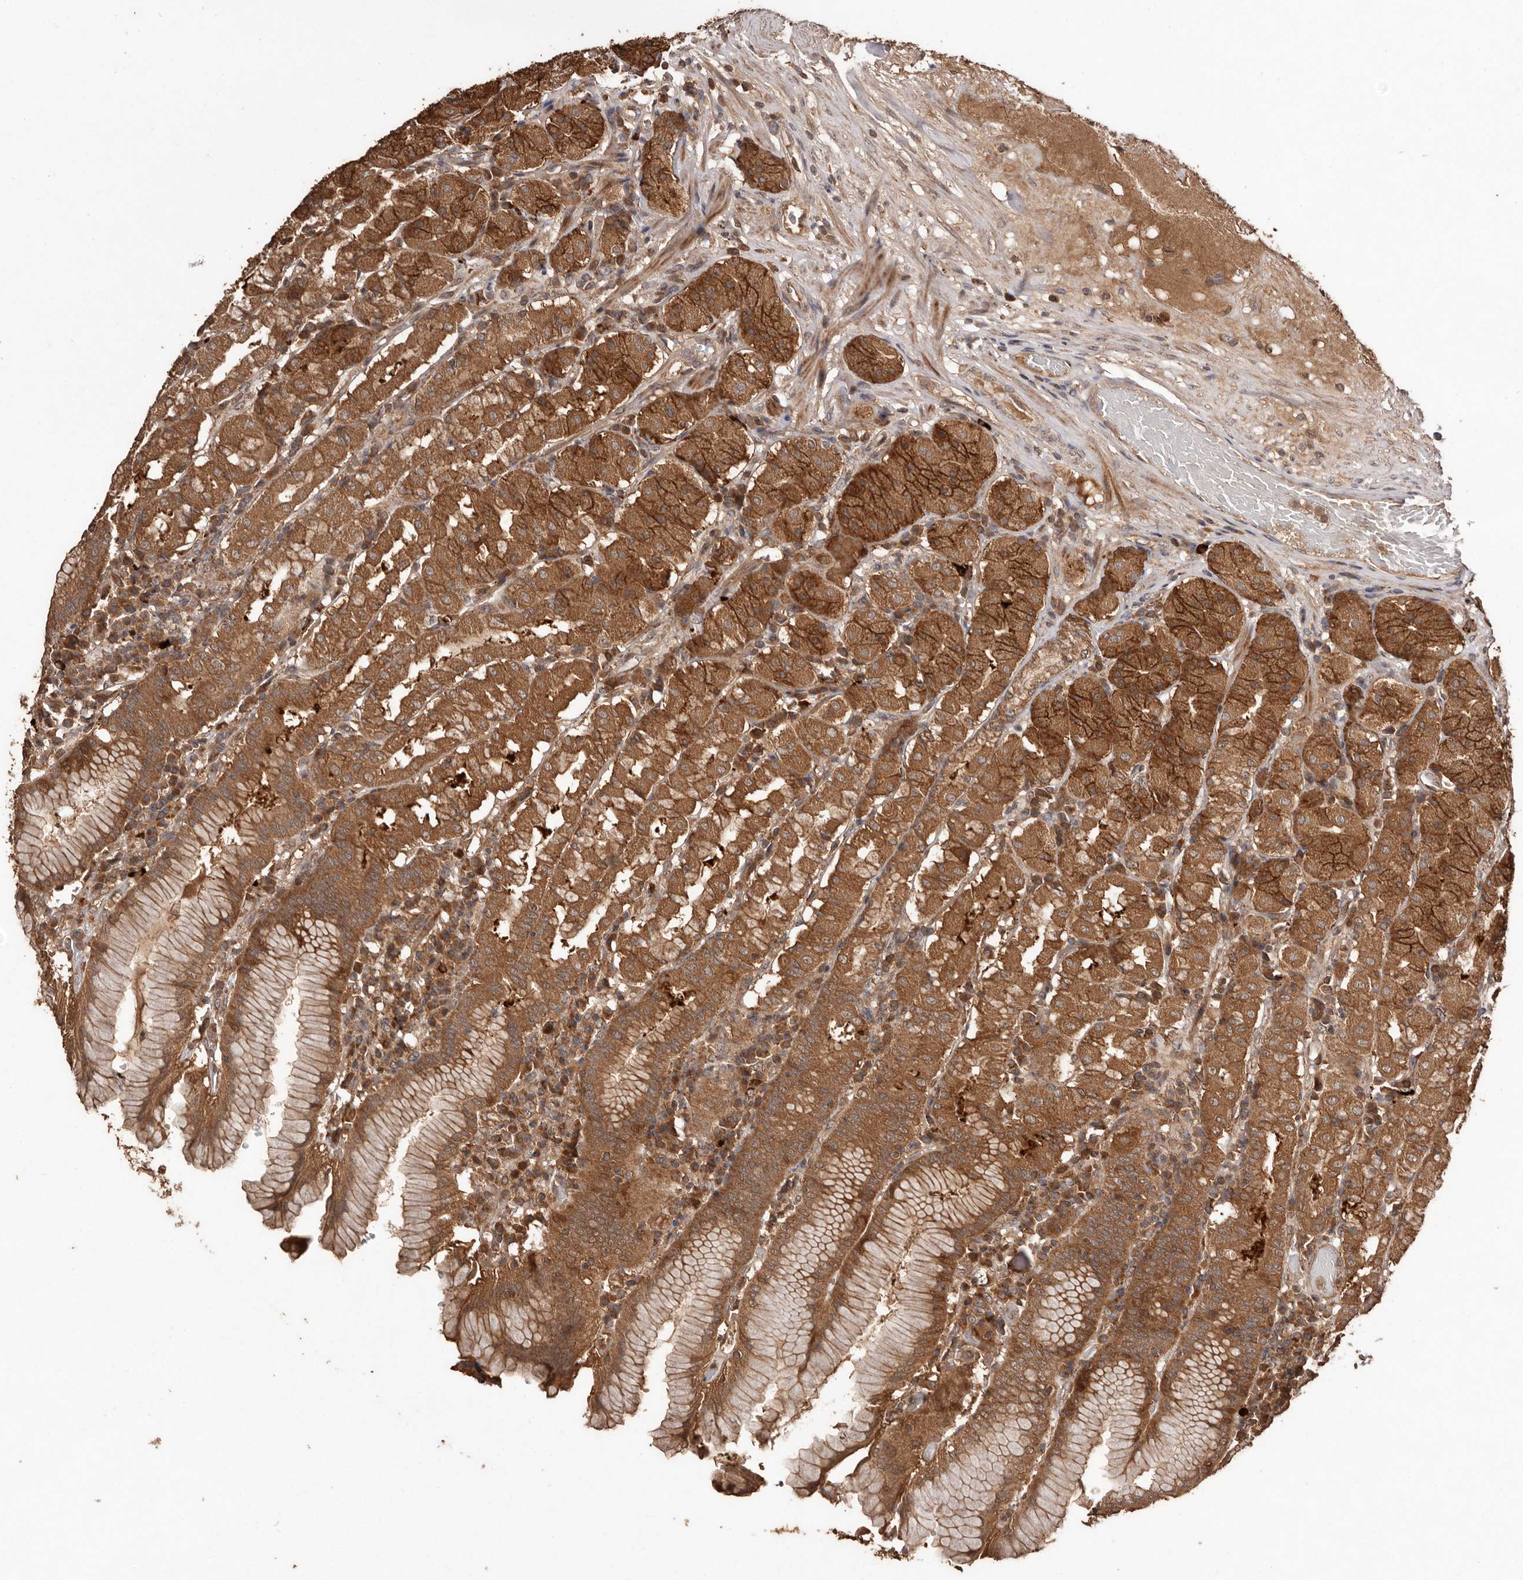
{"staining": {"intensity": "strong", "quantity": ">75%", "location": "cytoplasmic/membranous"}, "tissue": "stomach", "cell_type": "Glandular cells", "image_type": "normal", "snomed": [{"axis": "morphology", "description": "Normal tissue, NOS"}, {"axis": "topography", "description": "Stomach"}, {"axis": "topography", "description": "Stomach, lower"}], "caption": "Benign stomach was stained to show a protein in brown. There is high levels of strong cytoplasmic/membranous expression in about >75% of glandular cells.", "gene": "RWDD1", "patient": {"sex": "female", "age": 56}}